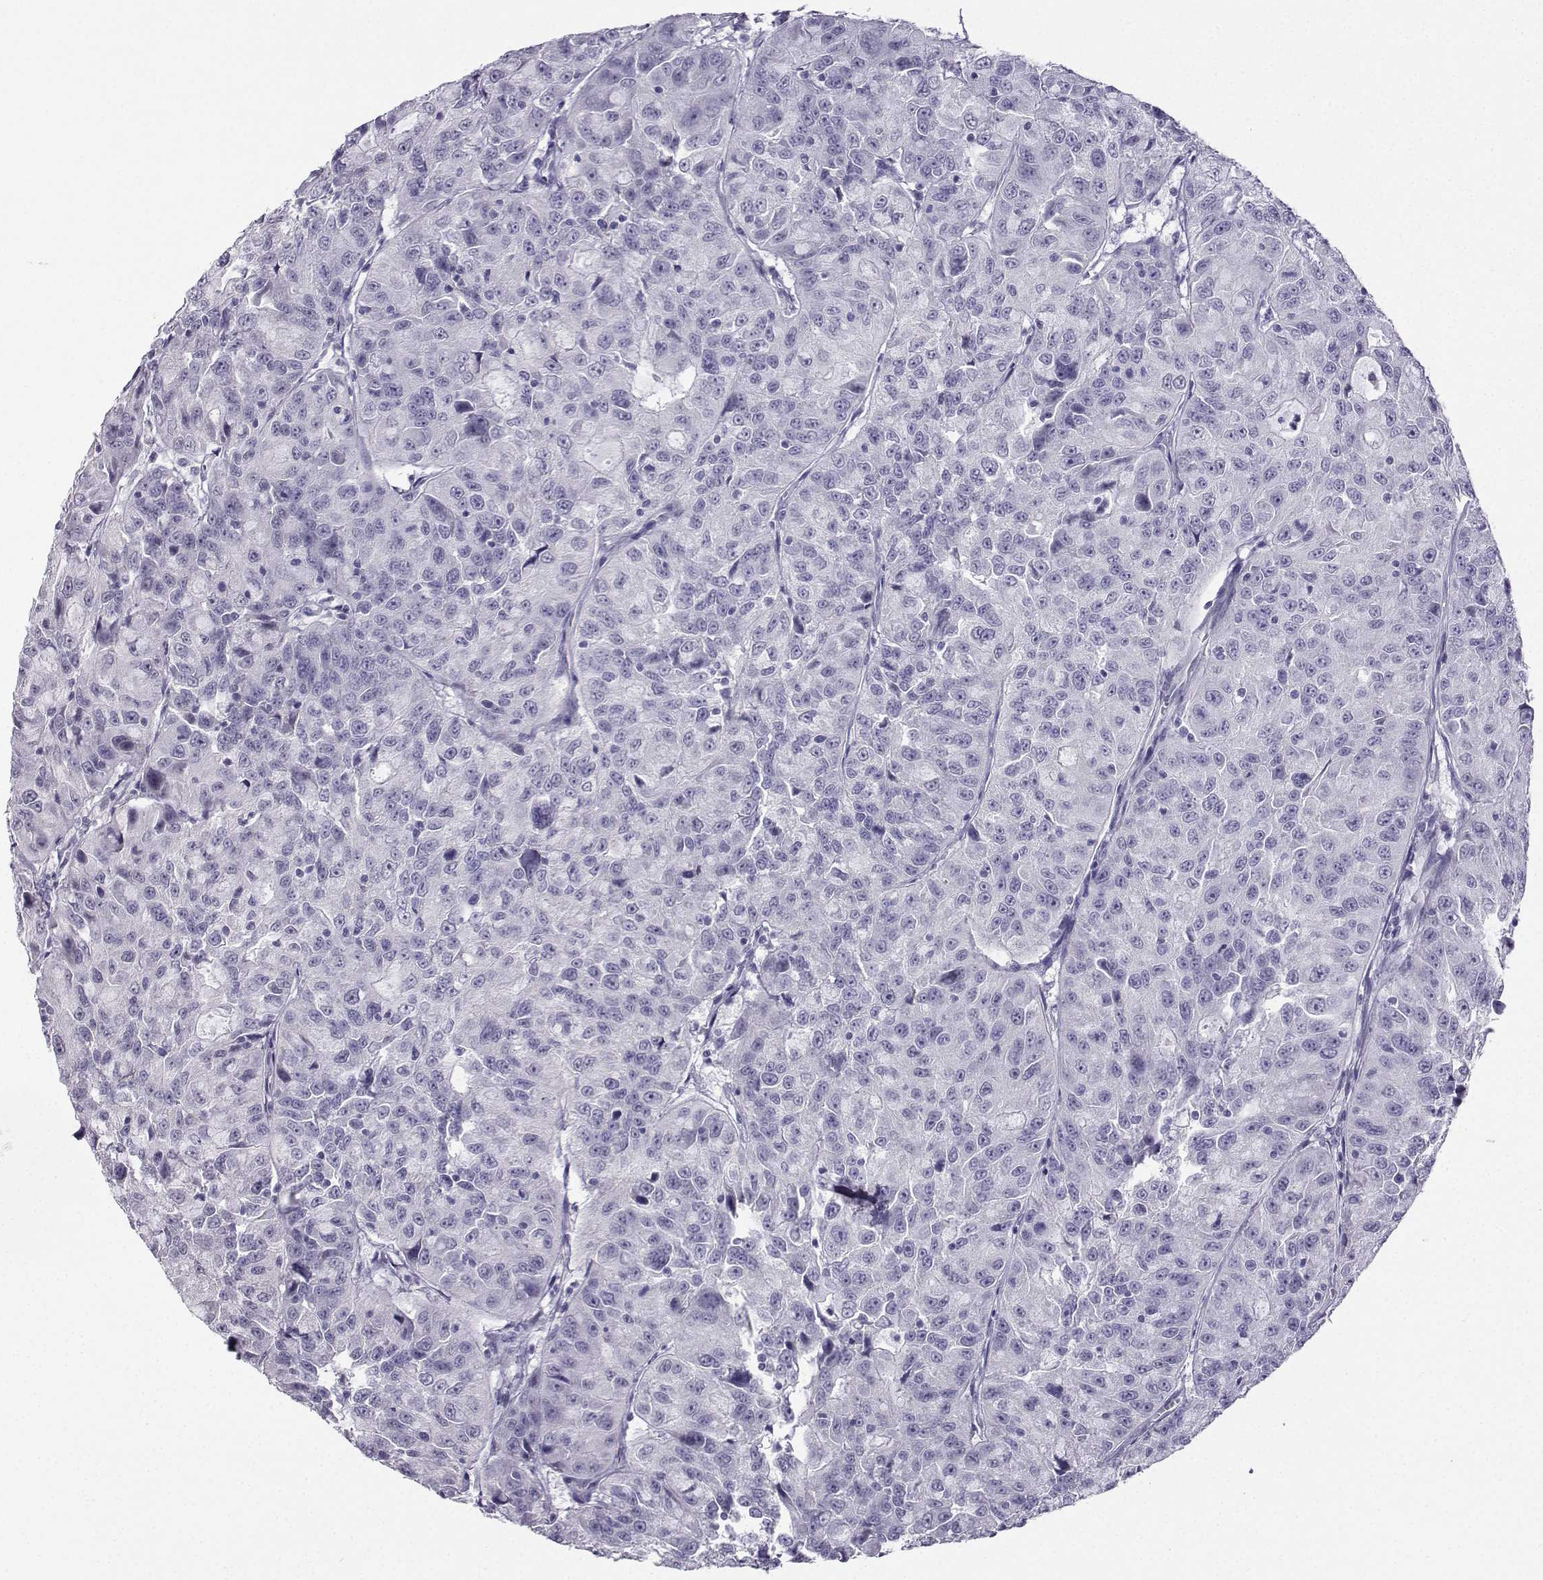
{"staining": {"intensity": "negative", "quantity": "none", "location": "none"}, "tissue": "urothelial cancer", "cell_type": "Tumor cells", "image_type": "cancer", "snomed": [{"axis": "morphology", "description": "Urothelial carcinoma, NOS"}, {"axis": "morphology", "description": "Urothelial carcinoma, High grade"}, {"axis": "topography", "description": "Urinary bladder"}], "caption": "This is an IHC photomicrograph of human urothelial cancer. There is no positivity in tumor cells.", "gene": "KIF17", "patient": {"sex": "female", "age": 73}}